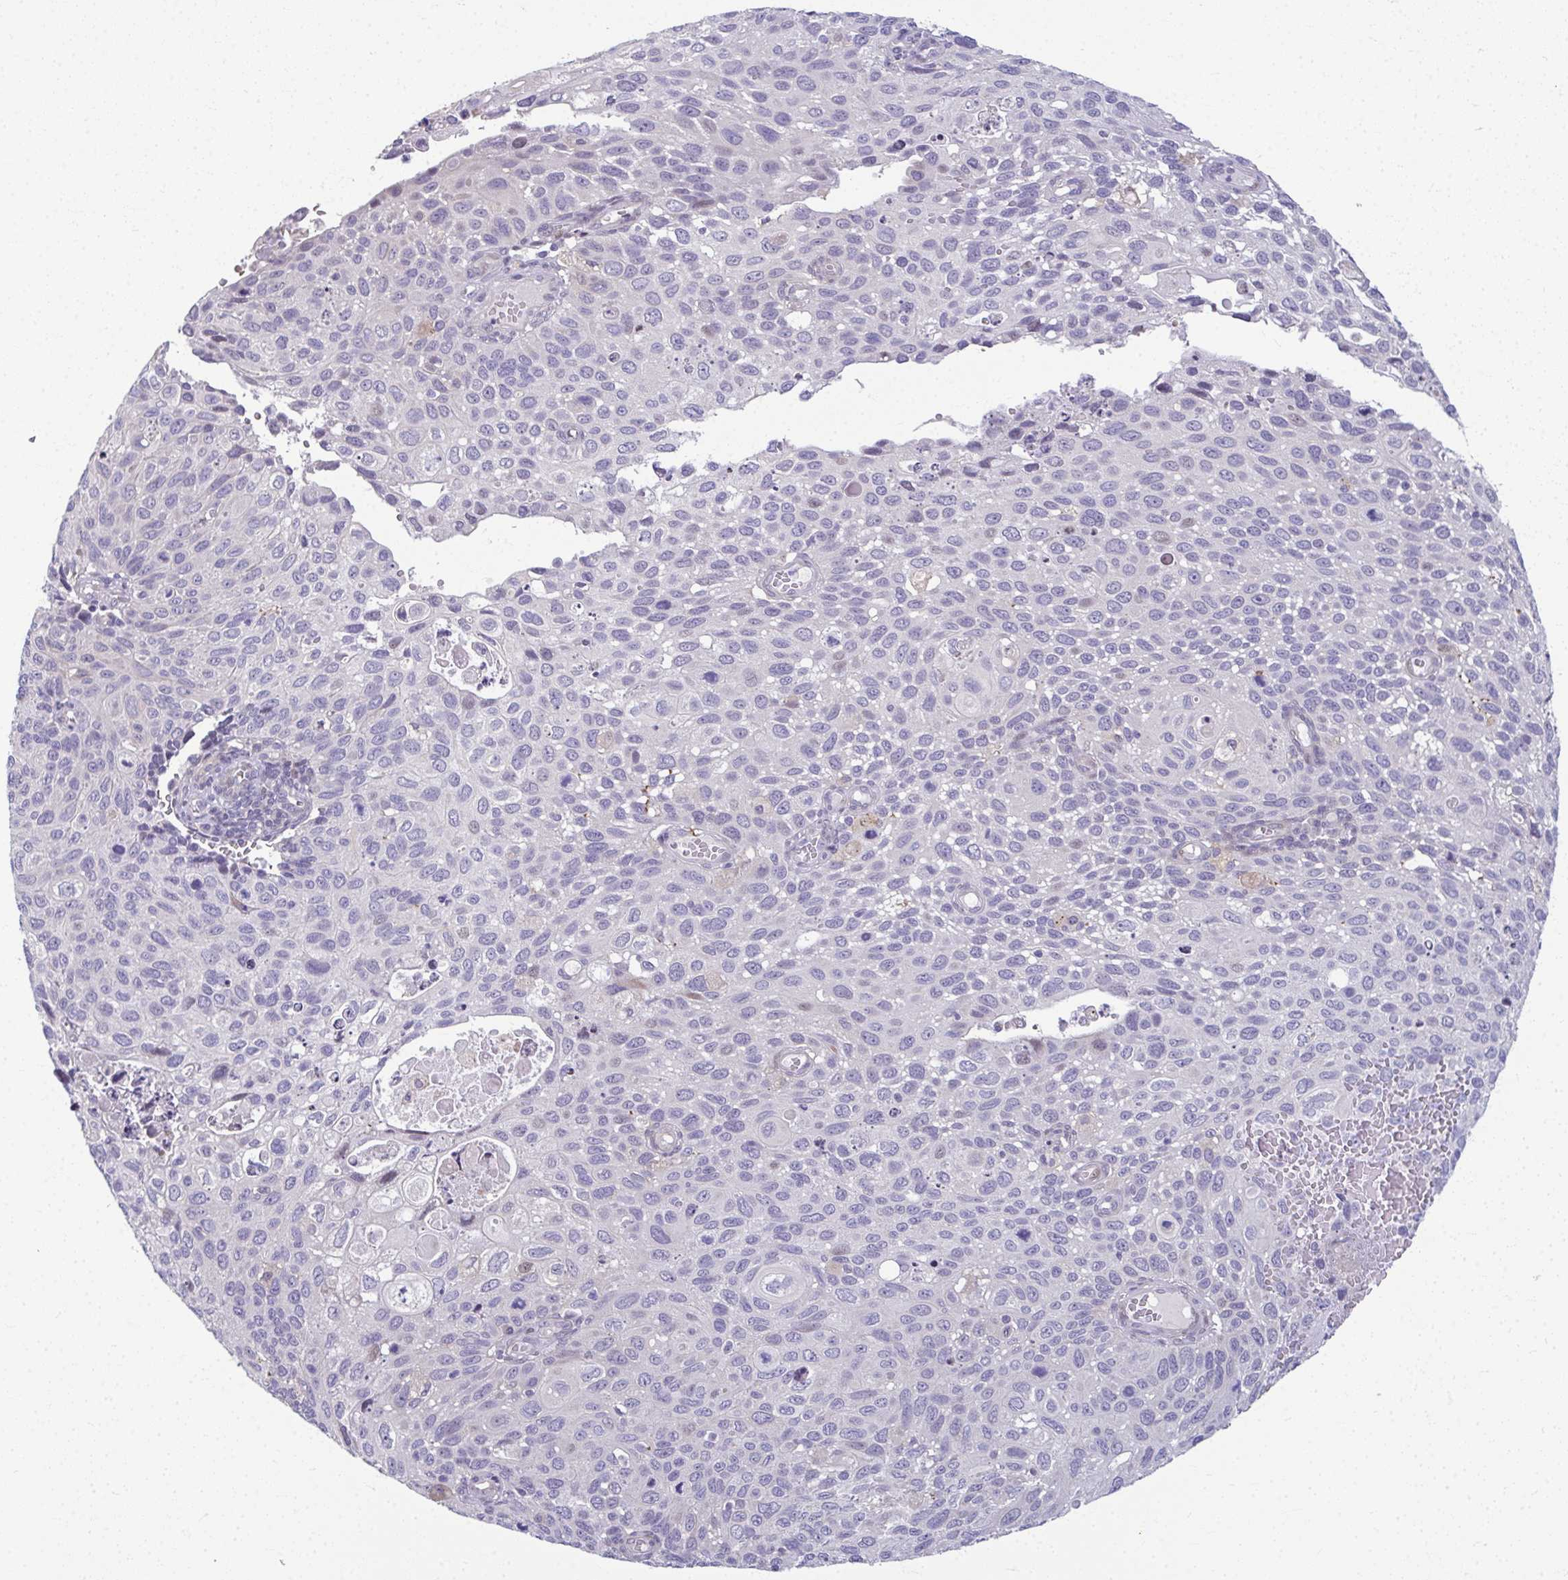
{"staining": {"intensity": "negative", "quantity": "none", "location": "none"}, "tissue": "cervical cancer", "cell_type": "Tumor cells", "image_type": "cancer", "snomed": [{"axis": "morphology", "description": "Squamous cell carcinoma, NOS"}, {"axis": "topography", "description": "Cervix"}], "caption": "IHC of human squamous cell carcinoma (cervical) reveals no positivity in tumor cells.", "gene": "ODF1", "patient": {"sex": "female", "age": 70}}